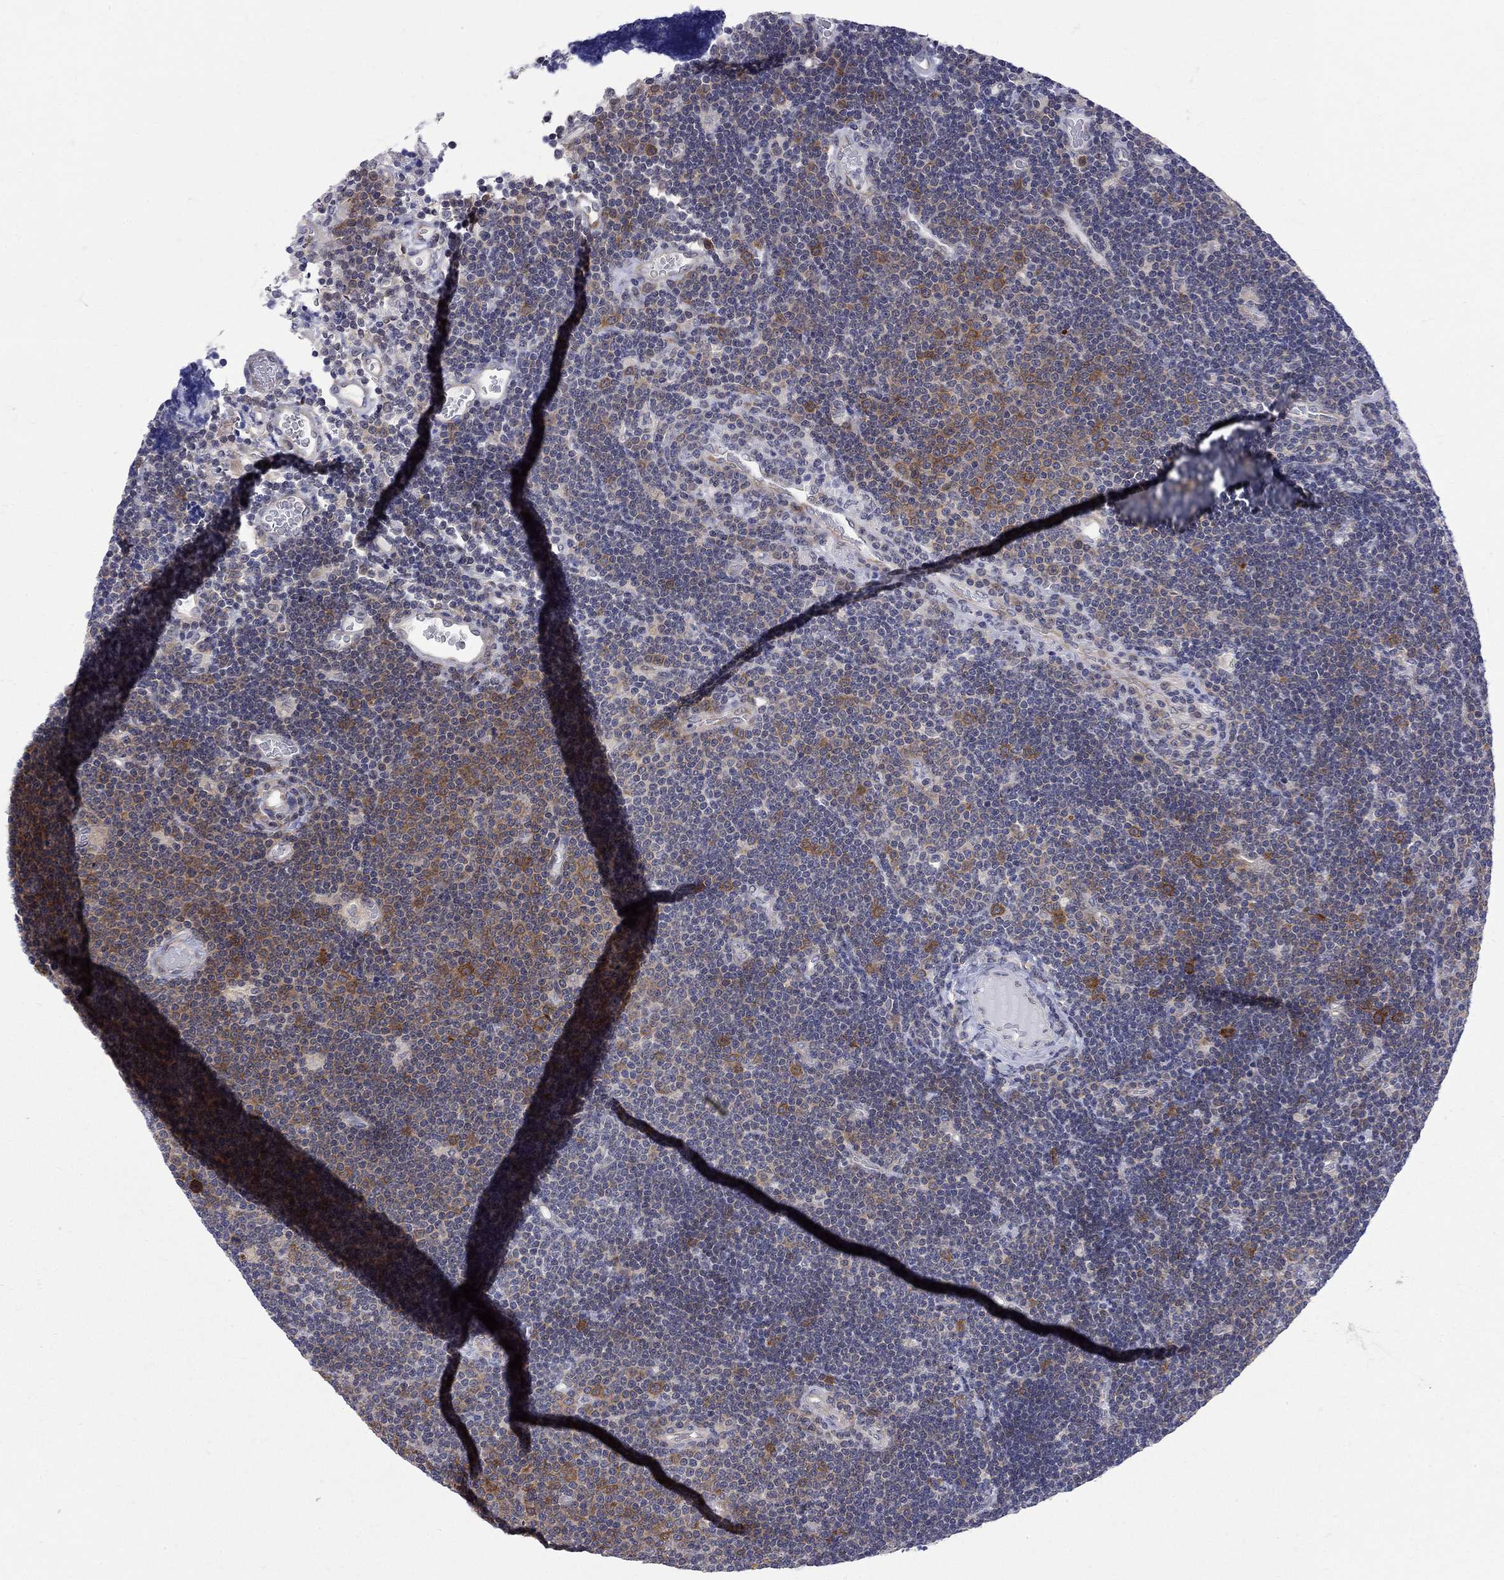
{"staining": {"intensity": "strong", "quantity": "<25%", "location": "cytoplasmic/membranous"}, "tissue": "lymphoma", "cell_type": "Tumor cells", "image_type": "cancer", "snomed": [{"axis": "morphology", "description": "Malignant lymphoma, non-Hodgkin's type, Low grade"}, {"axis": "topography", "description": "Brain"}], "caption": "This photomicrograph reveals low-grade malignant lymphoma, non-Hodgkin's type stained with IHC to label a protein in brown. The cytoplasmic/membranous of tumor cells show strong positivity for the protein. Nuclei are counter-stained blue.", "gene": "GALNT8", "patient": {"sex": "female", "age": 66}}